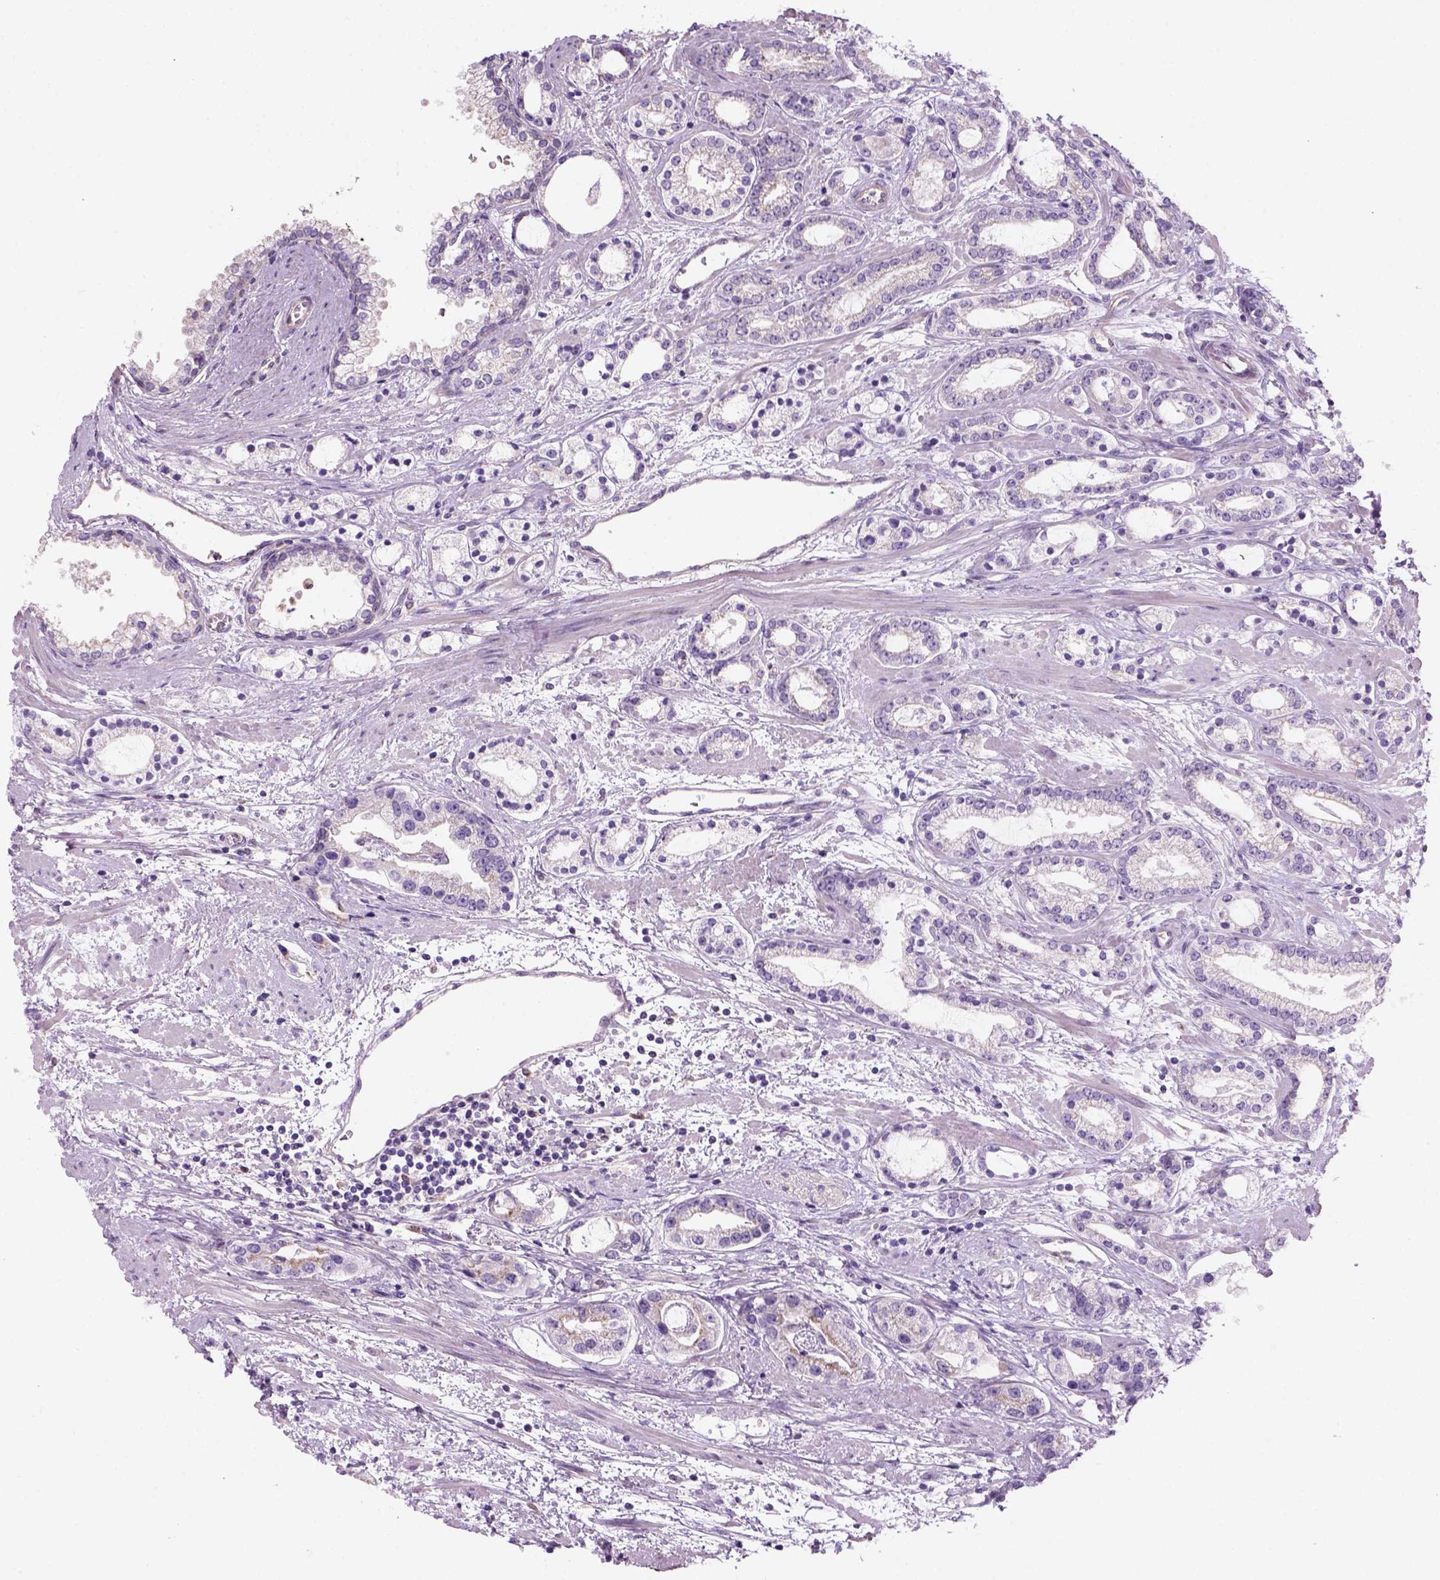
{"staining": {"intensity": "negative", "quantity": "none", "location": "none"}, "tissue": "prostate cancer", "cell_type": "Tumor cells", "image_type": "cancer", "snomed": [{"axis": "morphology", "description": "Adenocarcinoma, Medium grade"}, {"axis": "topography", "description": "Prostate"}], "caption": "There is no significant expression in tumor cells of prostate adenocarcinoma (medium-grade). The staining is performed using DAB brown chromogen with nuclei counter-stained in using hematoxylin.", "gene": "CD84", "patient": {"sex": "male", "age": 57}}